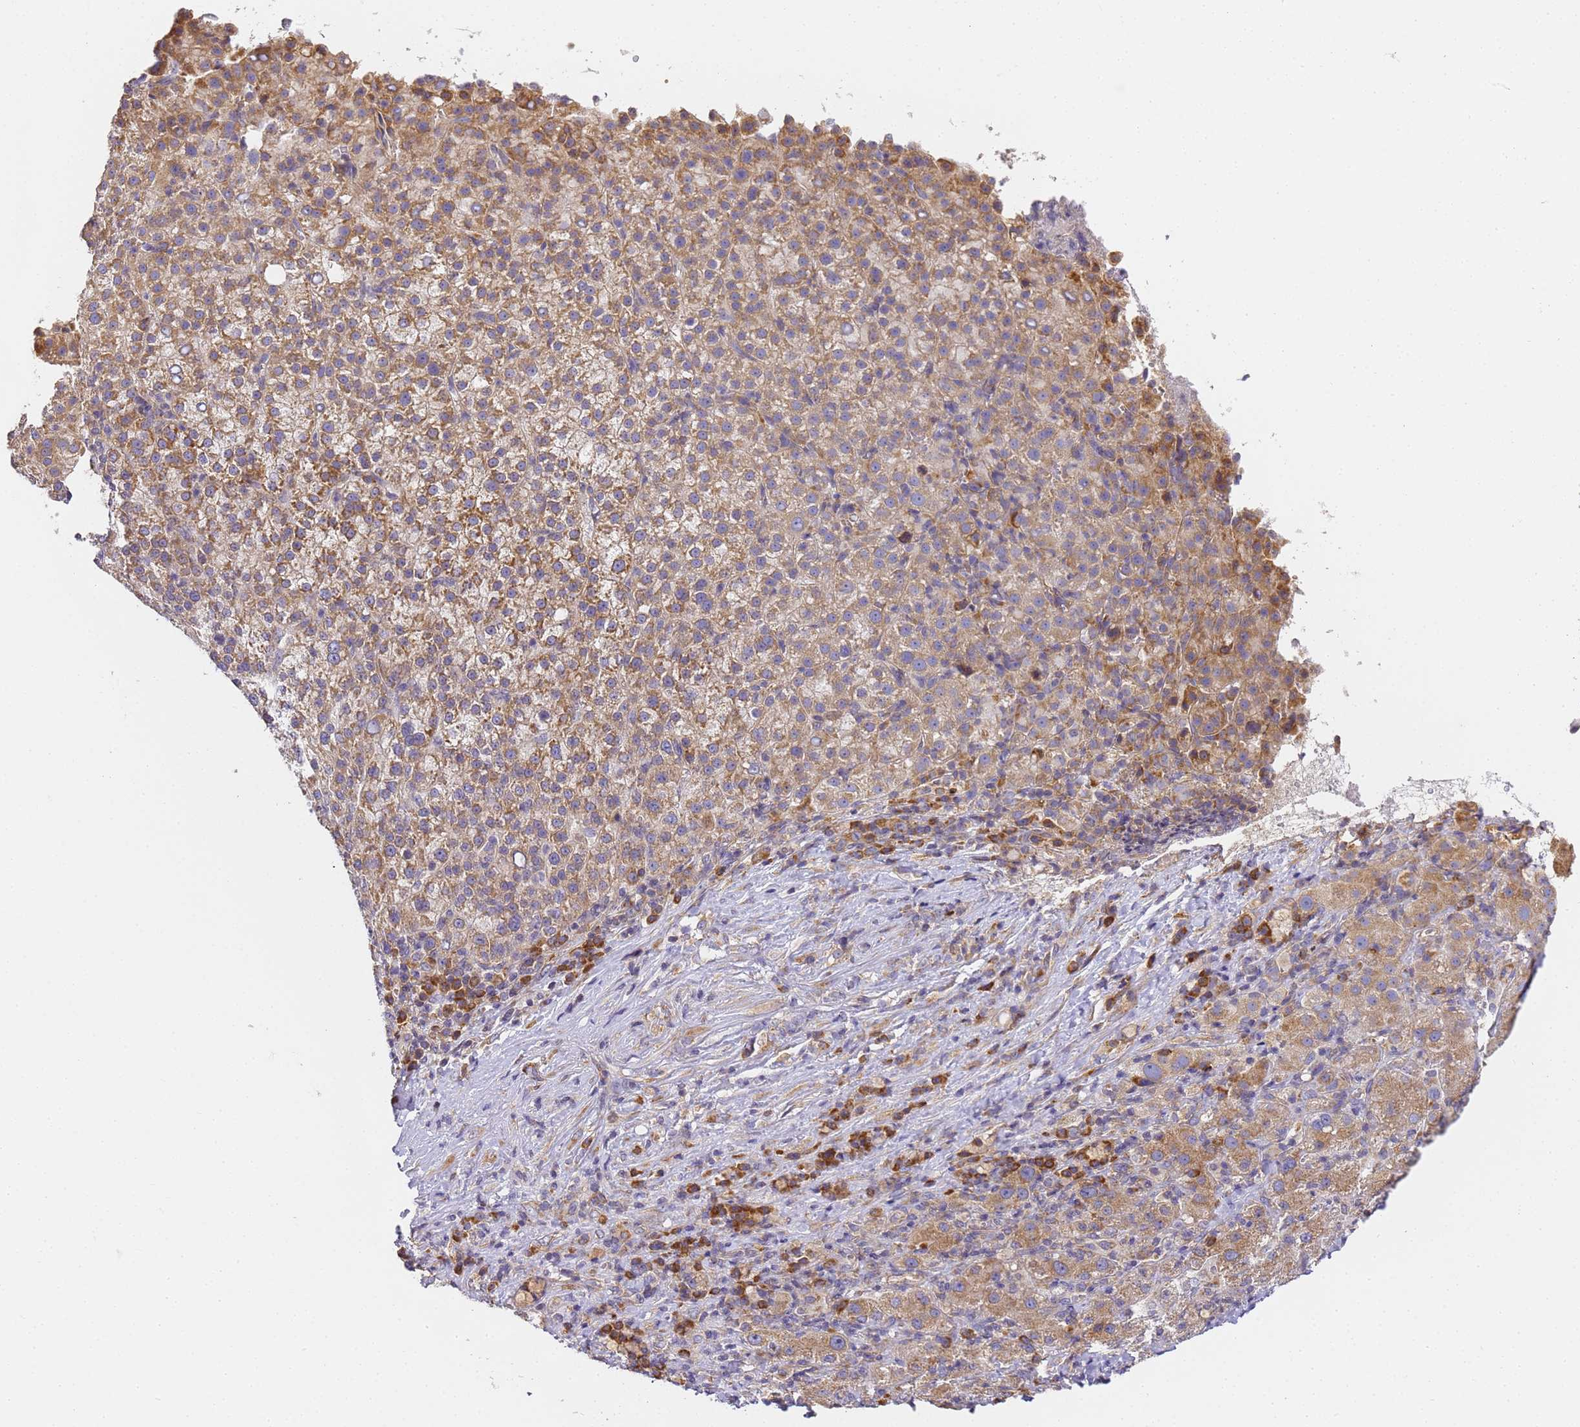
{"staining": {"intensity": "moderate", "quantity": "25%-75%", "location": "cytoplasmic/membranous"}, "tissue": "liver cancer", "cell_type": "Tumor cells", "image_type": "cancer", "snomed": [{"axis": "morphology", "description": "Carcinoma, Hepatocellular, NOS"}, {"axis": "topography", "description": "Liver"}], "caption": "Protein staining of liver hepatocellular carcinoma tissue shows moderate cytoplasmic/membranous positivity in about 25%-75% of tumor cells.", "gene": "RPL13A", "patient": {"sex": "female", "age": 58}}